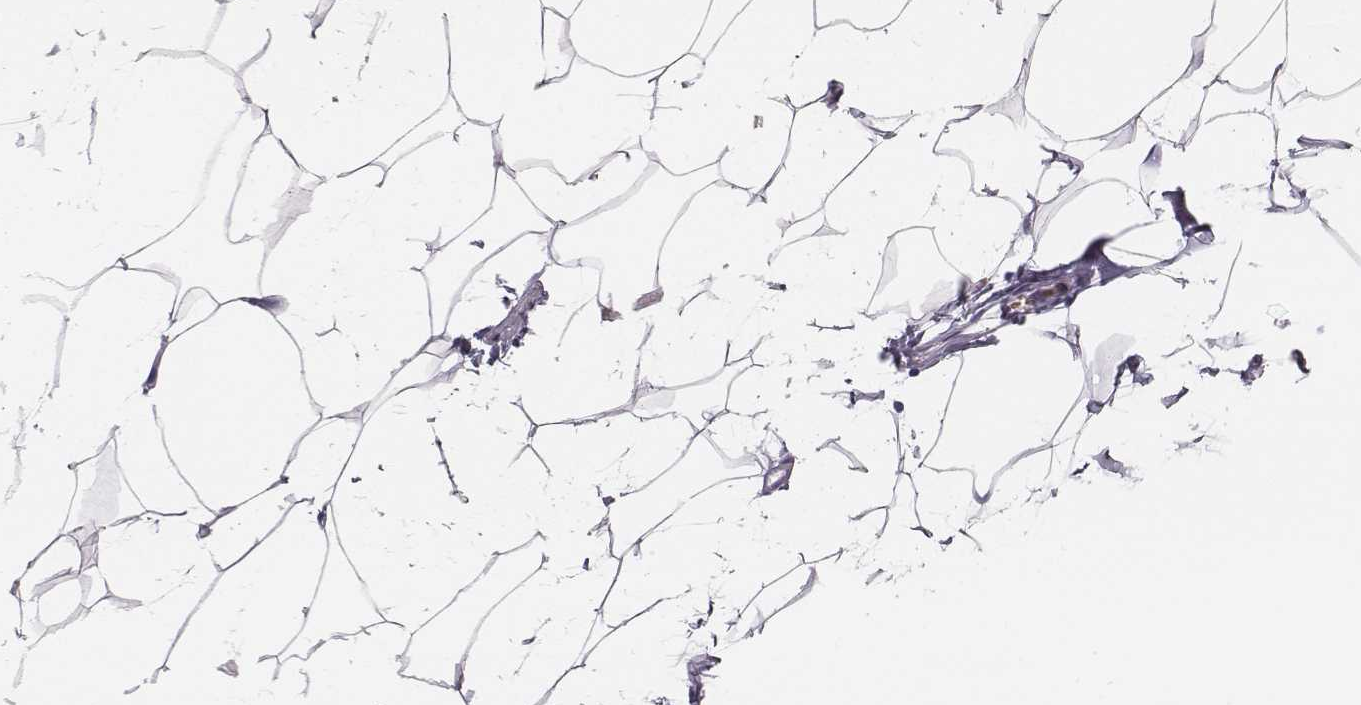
{"staining": {"intensity": "negative", "quantity": "none", "location": "none"}, "tissue": "breast", "cell_type": "Adipocytes", "image_type": "normal", "snomed": [{"axis": "morphology", "description": "Normal tissue, NOS"}, {"axis": "topography", "description": "Breast"}], "caption": "DAB immunohistochemical staining of benign human breast displays no significant expression in adipocytes.", "gene": "HBZ", "patient": {"sex": "female", "age": 32}}